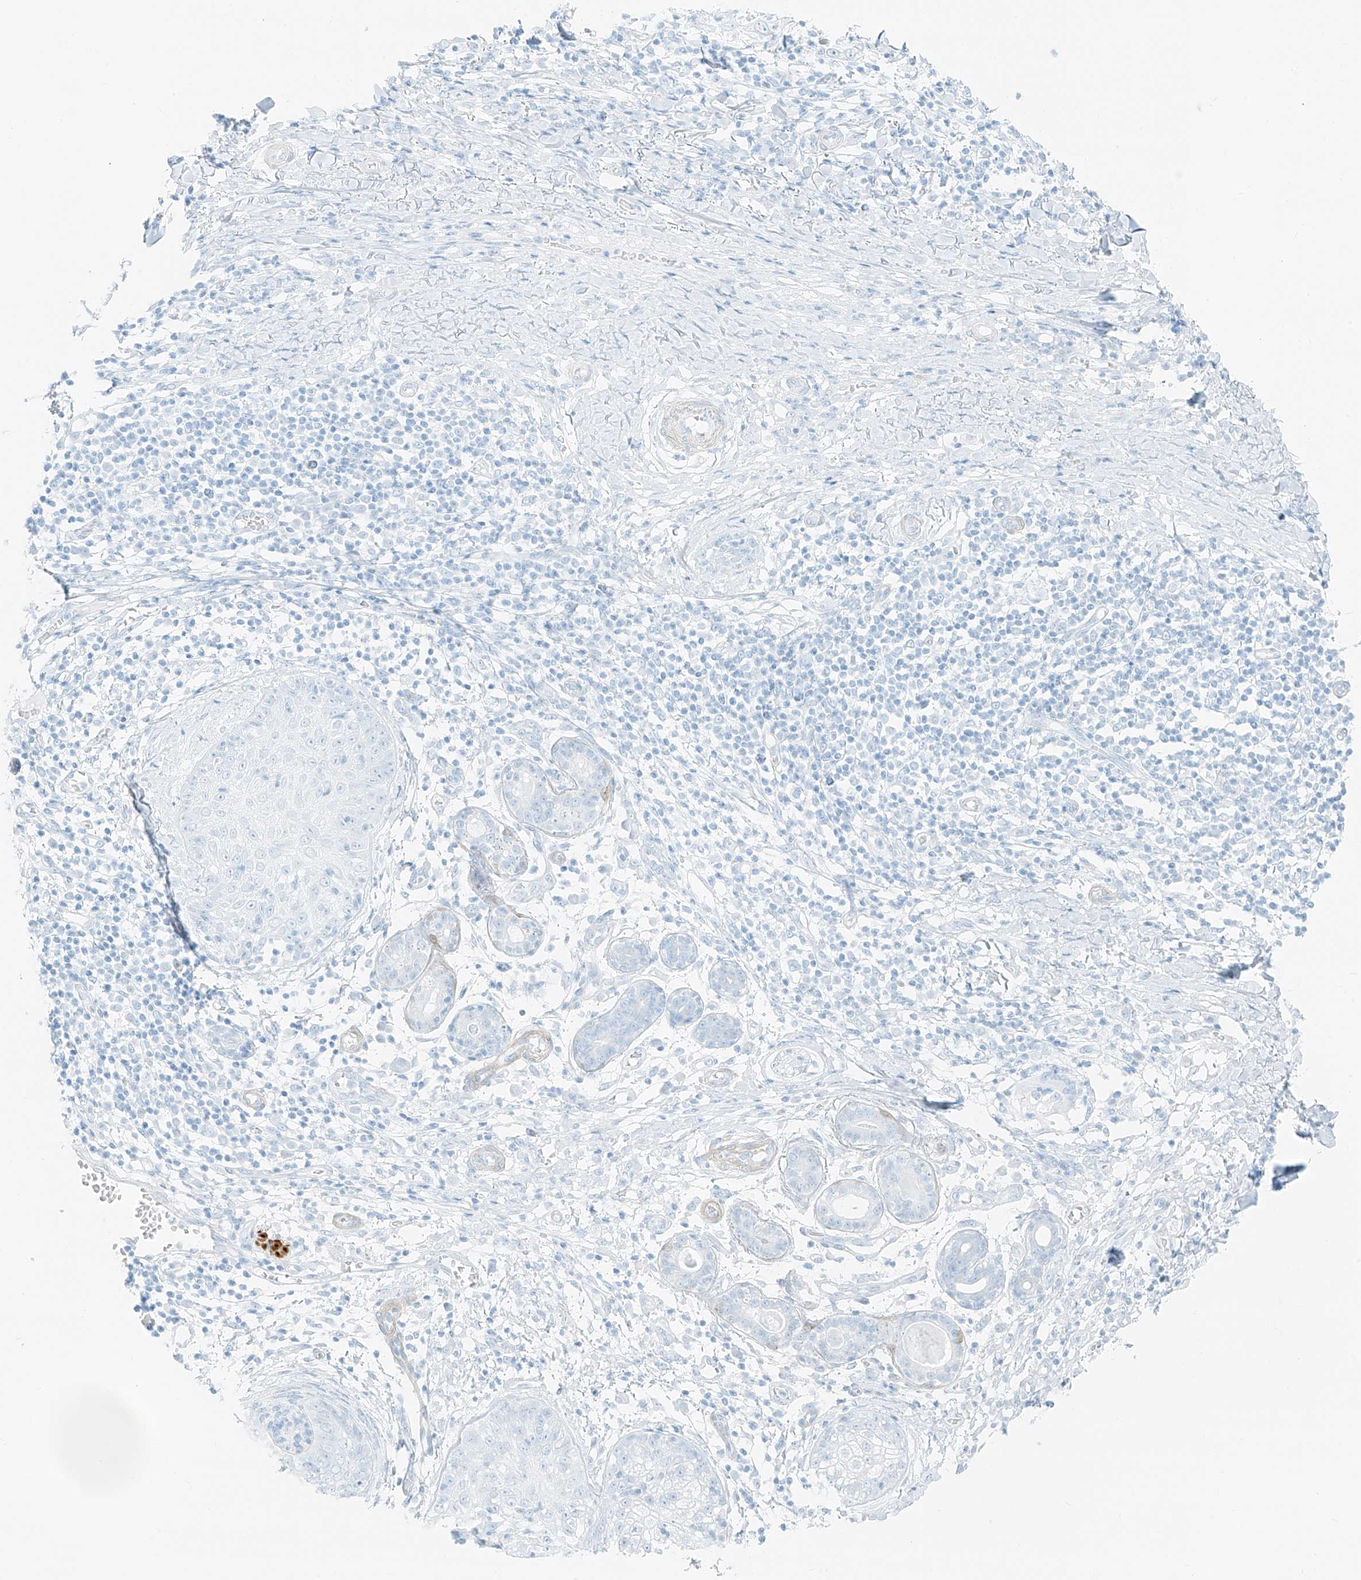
{"staining": {"intensity": "negative", "quantity": "none", "location": "none"}, "tissue": "skin cancer", "cell_type": "Tumor cells", "image_type": "cancer", "snomed": [{"axis": "morphology", "description": "Squamous cell carcinoma, NOS"}, {"axis": "topography", "description": "Skin"}], "caption": "Photomicrograph shows no protein staining in tumor cells of squamous cell carcinoma (skin) tissue.", "gene": "SMCP", "patient": {"sex": "female", "age": 88}}